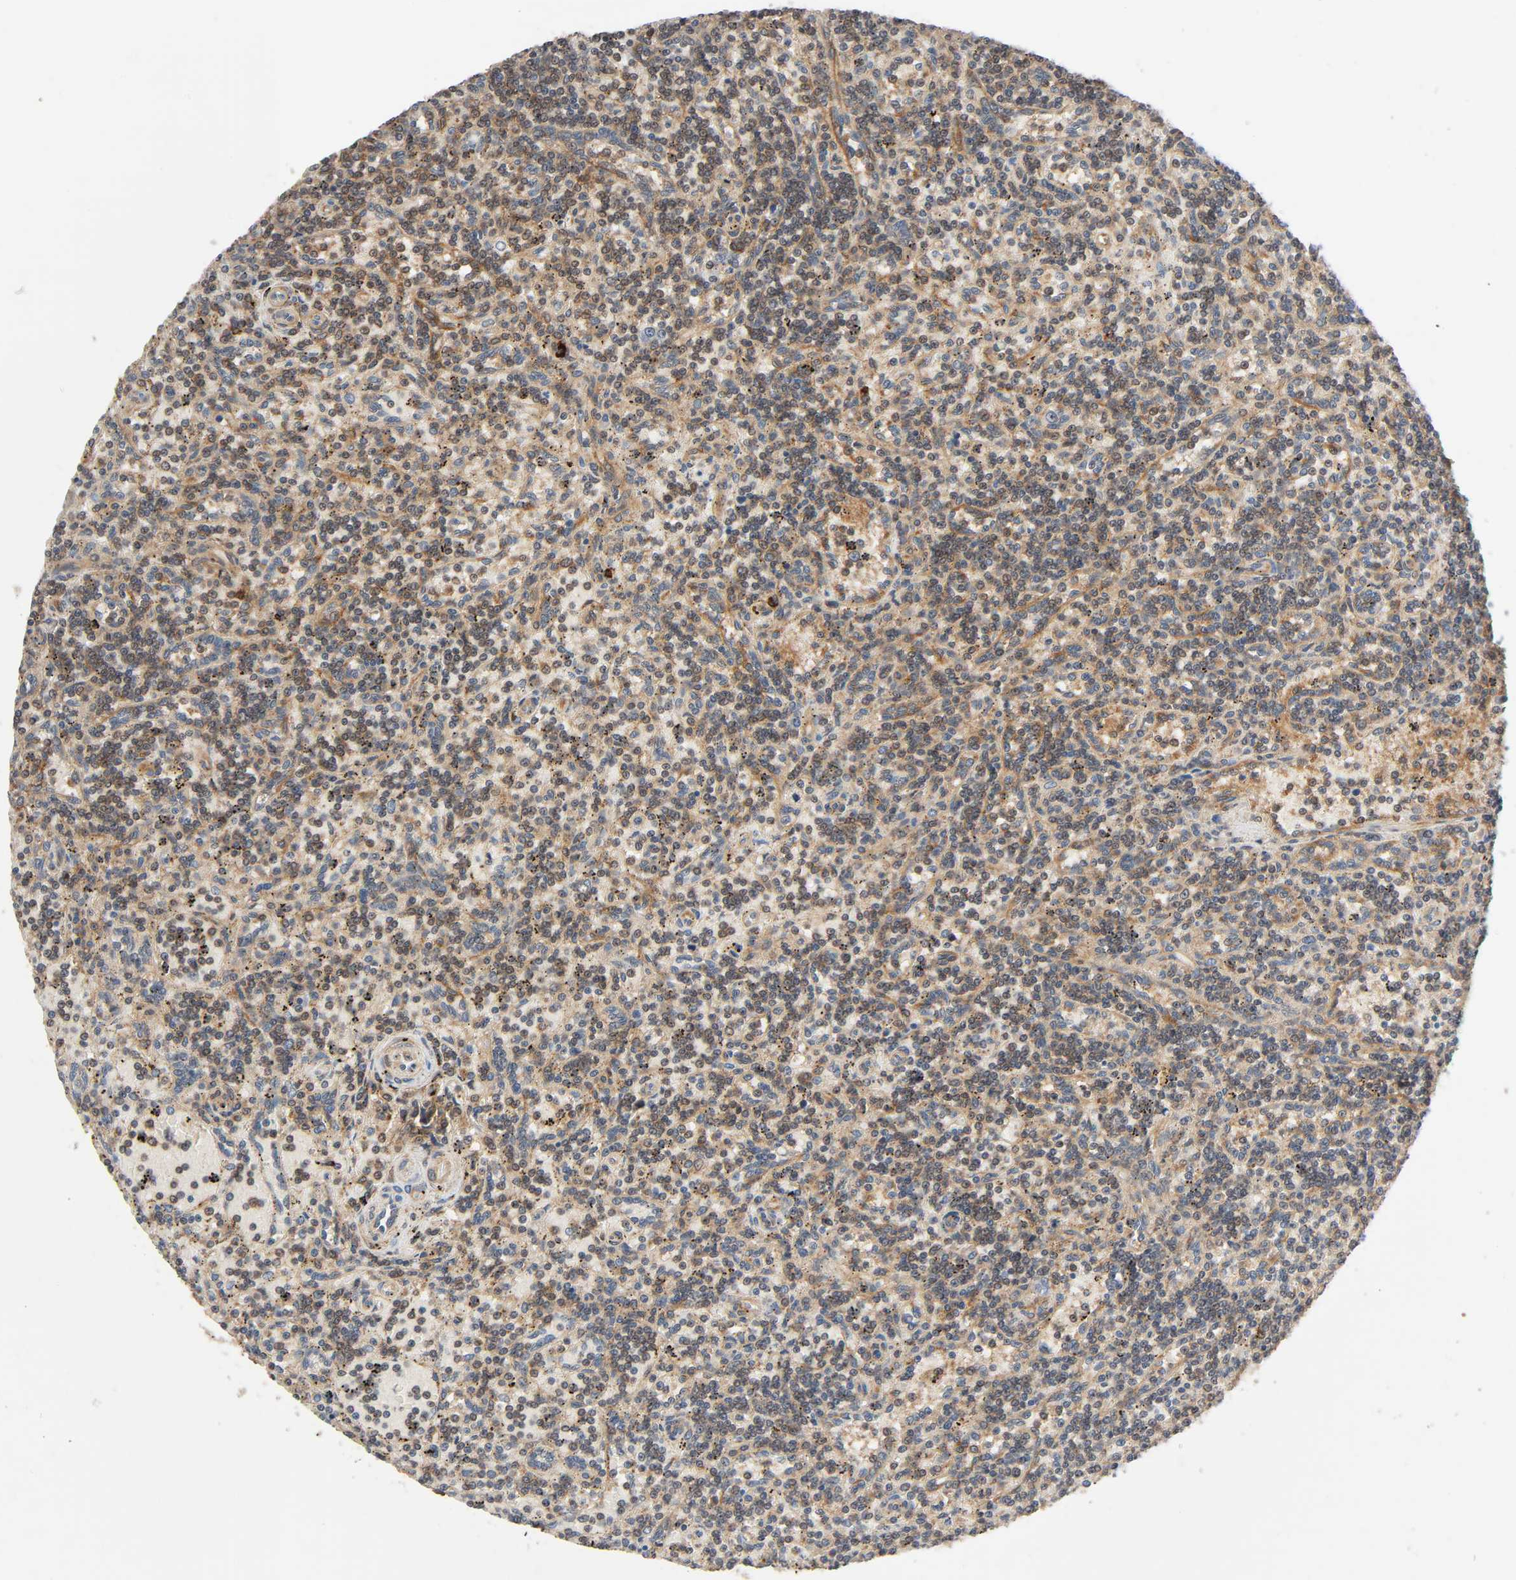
{"staining": {"intensity": "moderate", "quantity": ">75%", "location": "cytoplasmic/membranous,nuclear"}, "tissue": "lymphoma", "cell_type": "Tumor cells", "image_type": "cancer", "snomed": [{"axis": "morphology", "description": "Malignant lymphoma, non-Hodgkin's type, Low grade"}, {"axis": "topography", "description": "Spleen"}], "caption": "IHC image of lymphoma stained for a protein (brown), which exhibits medium levels of moderate cytoplasmic/membranous and nuclear staining in approximately >75% of tumor cells.", "gene": "PPP2R1B", "patient": {"sex": "male", "age": 73}}